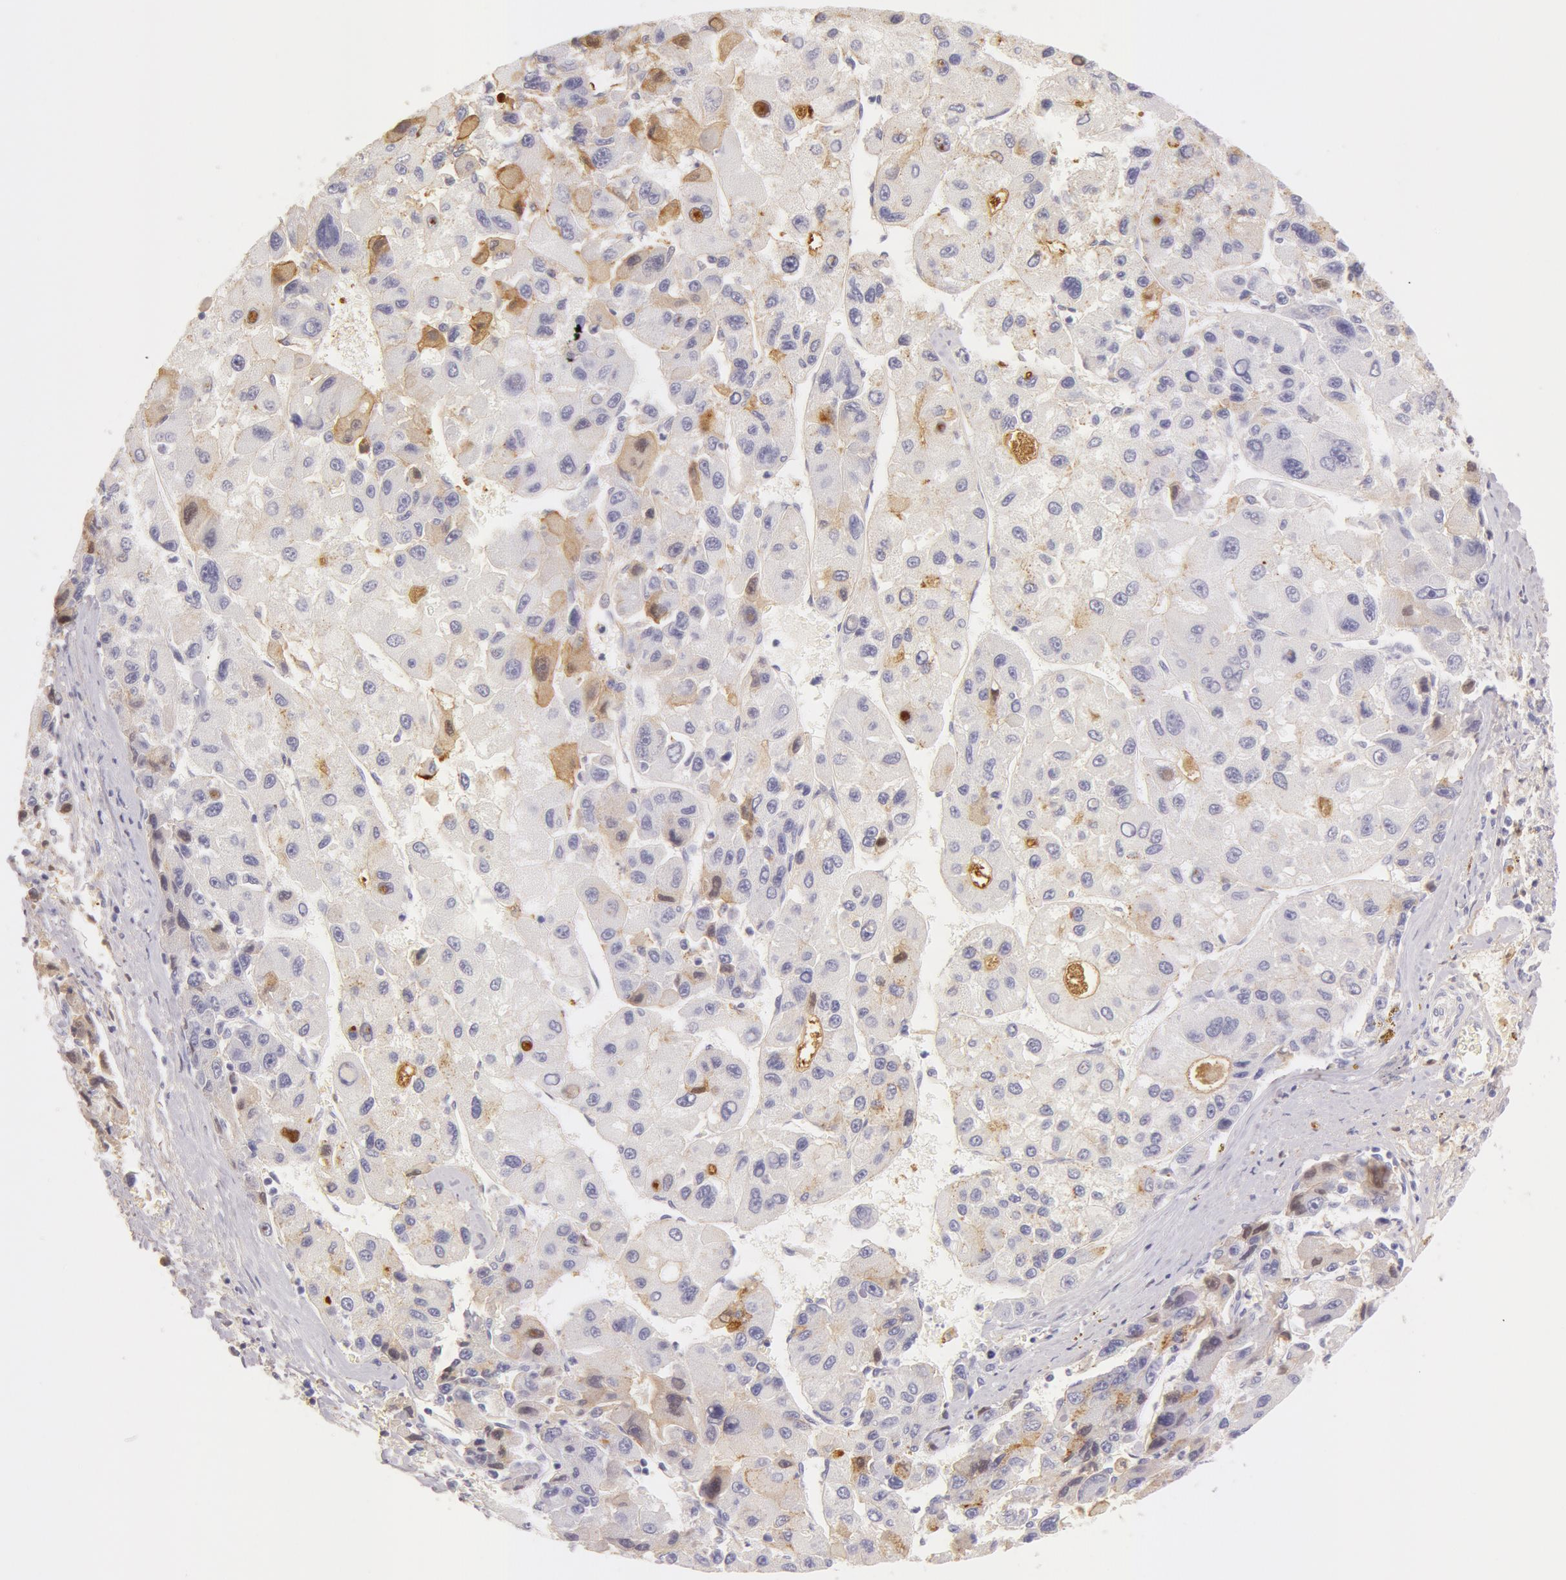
{"staining": {"intensity": "weak", "quantity": "<25%", "location": "cytoplasmic/membranous,nuclear"}, "tissue": "liver cancer", "cell_type": "Tumor cells", "image_type": "cancer", "snomed": [{"axis": "morphology", "description": "Carcinoma, Hepatocellular, NOS"}, {"axis": "topography", "description": "Liver"}], "caption": "Liver cancer stained for a protein using IHC demonstrates no positivity tumor cells.", "gene": "AHSG", "patient": {"sex": "male", "age": 64}}